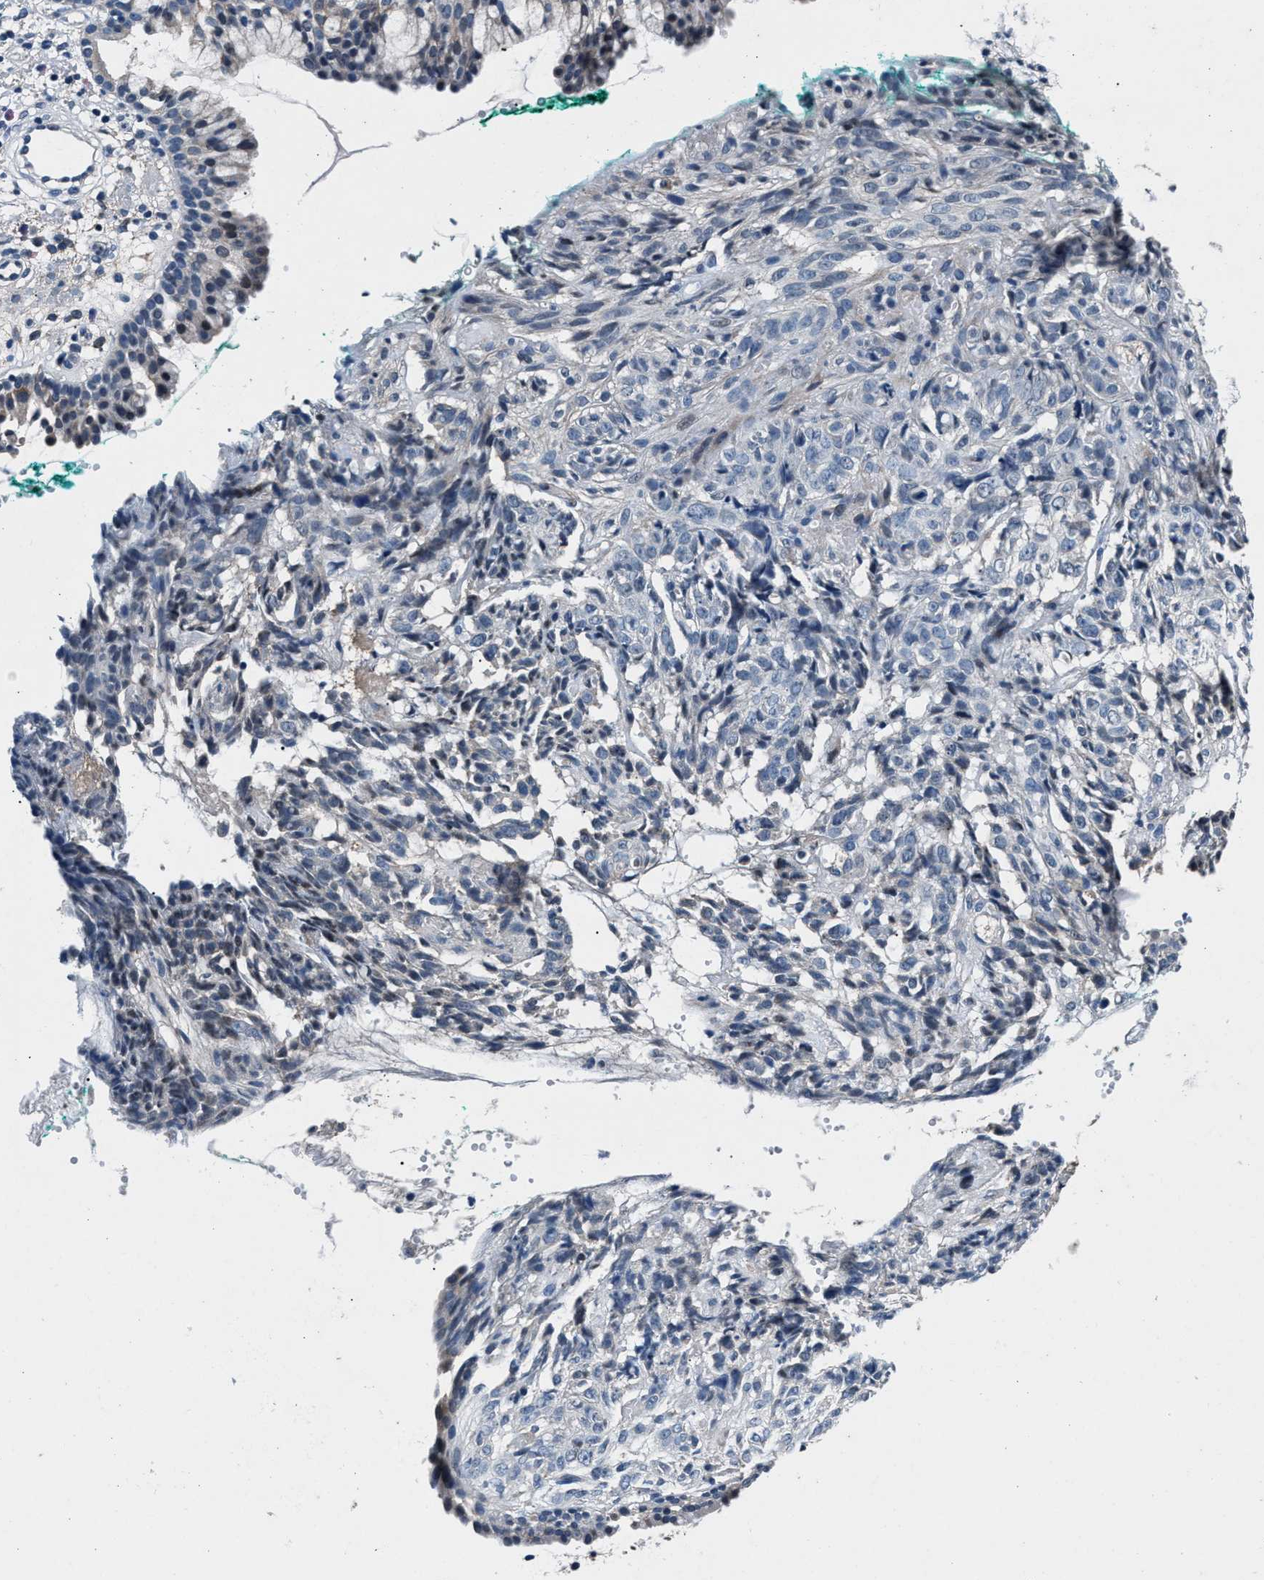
{"staining": {"intensity": "negative", "quantity": "none", "location": "none"}, "tissue": "nasopharynx", "cell_type": "Respiratory epithelial cells", "image_type": "normal", "snomed": [{"axis": "morphology", "description": "Normal tissue, NOS"}, {"axis": "morphology", "description": "Basal cell carcinoma"}, {"axis": "topography", "description": "Cartilage tissue"}, {"axis": "topography", "description": "Nasopharynx"}, {"axis": "topography", "description": "Oral tissue"}], "caption": "High magnification brightfield microscopy of benign nasopharynx stained with DAB (3,3'-diaminobenzidine) (brown) and counterstained with hematoxylin (blue): respiratory epithelial cells show no significant expression.", "gene": "DENND6B", "patient": {"sex": "female", "age": 77}}